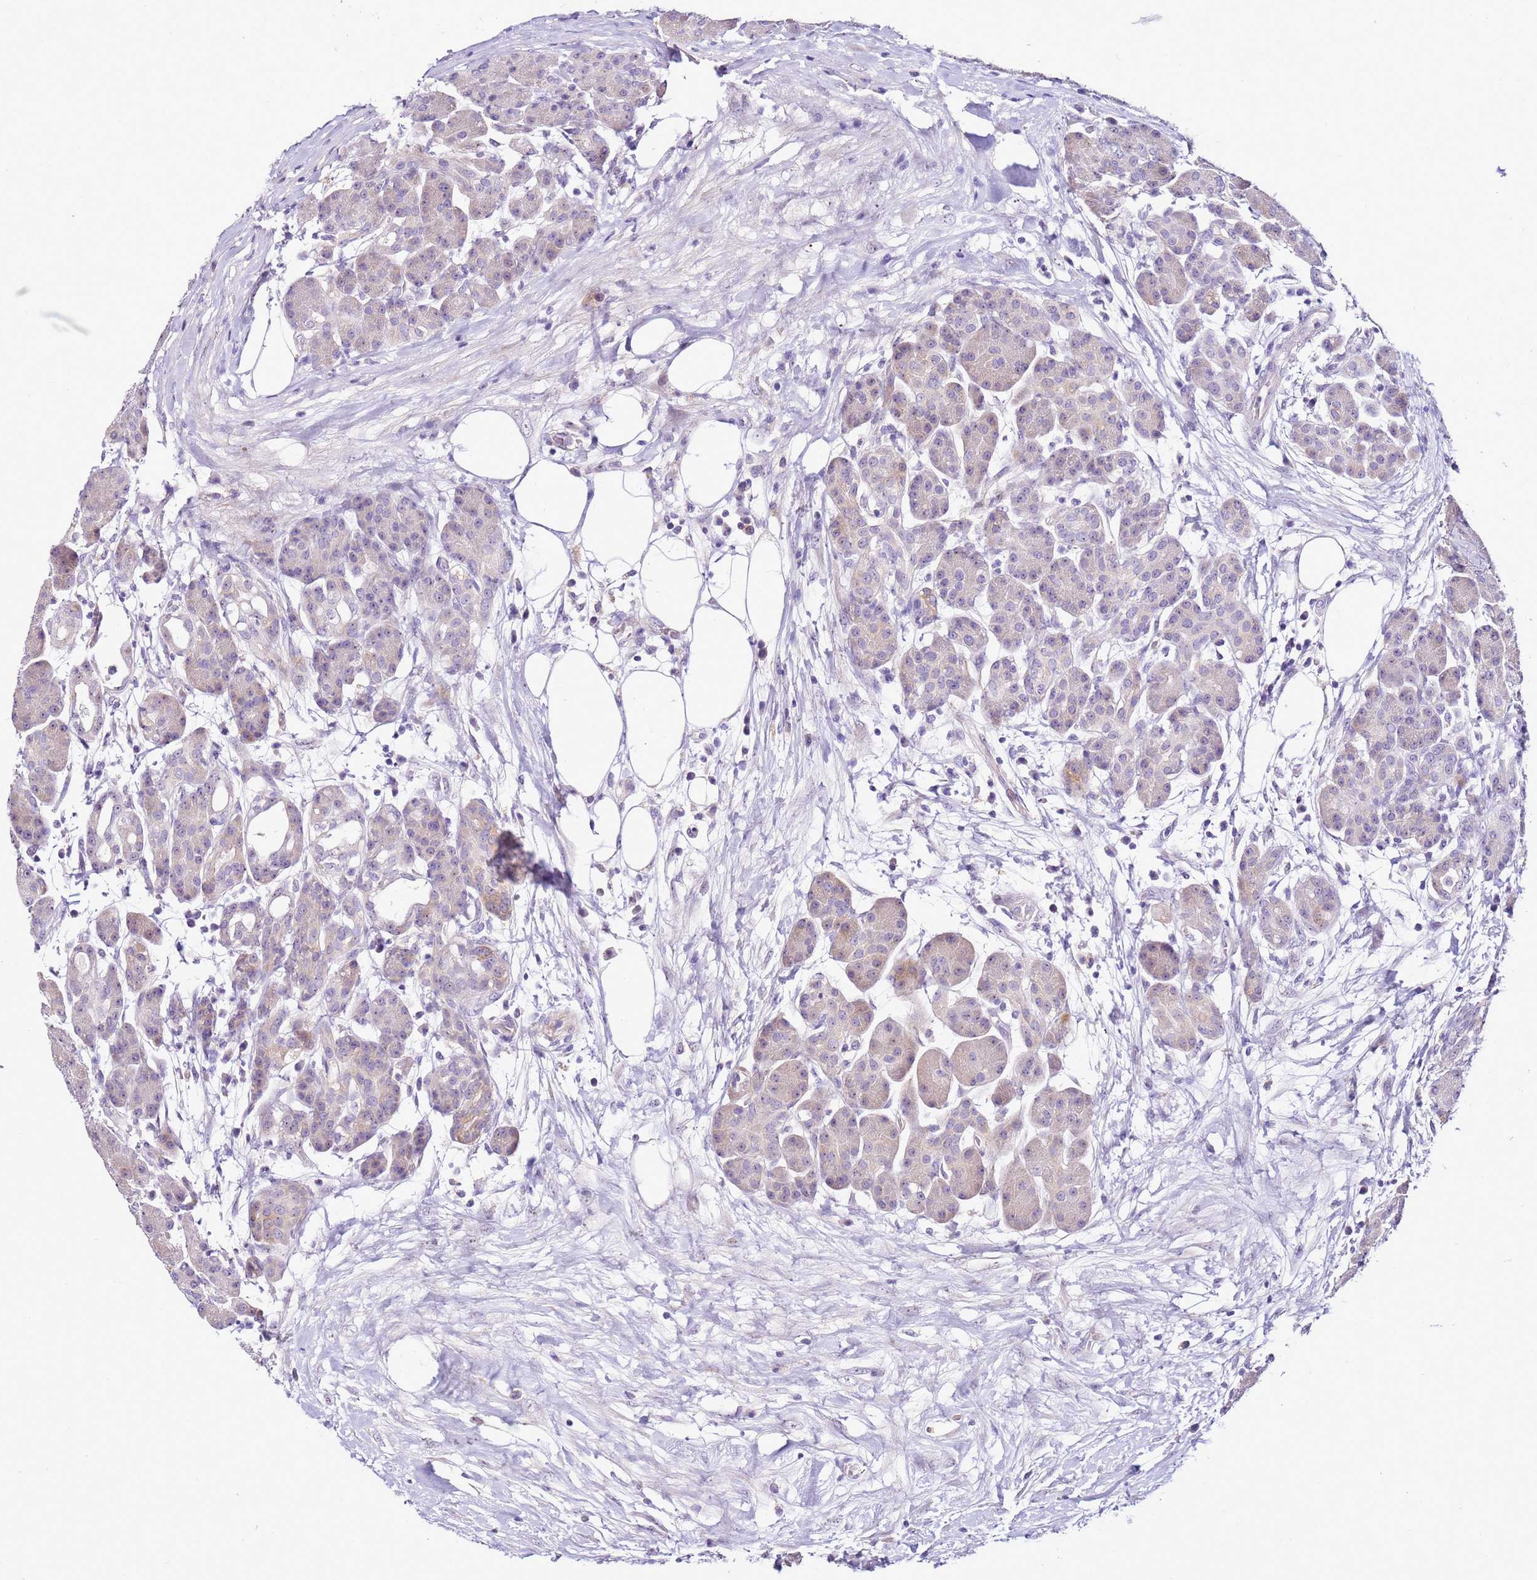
{"staining": {"intensity": "weak", "quantity": "<25%", "location": "cytoplasmic/membranous"}, "tissue": "pancreas", "cell_type": "Exocrine glandular cells", "image_type": "normal", "snomed": [{"axis": "morphology", "description": "Normal tissue, NOS"}, {"axis": "topography", "description": "Pancreas"}], "caption": "IHC of unremarkable human pancreas displays no expression in exocrine glandular cells.", "gene": "HGD", "patient": {"sex": "male", "age": 63}}